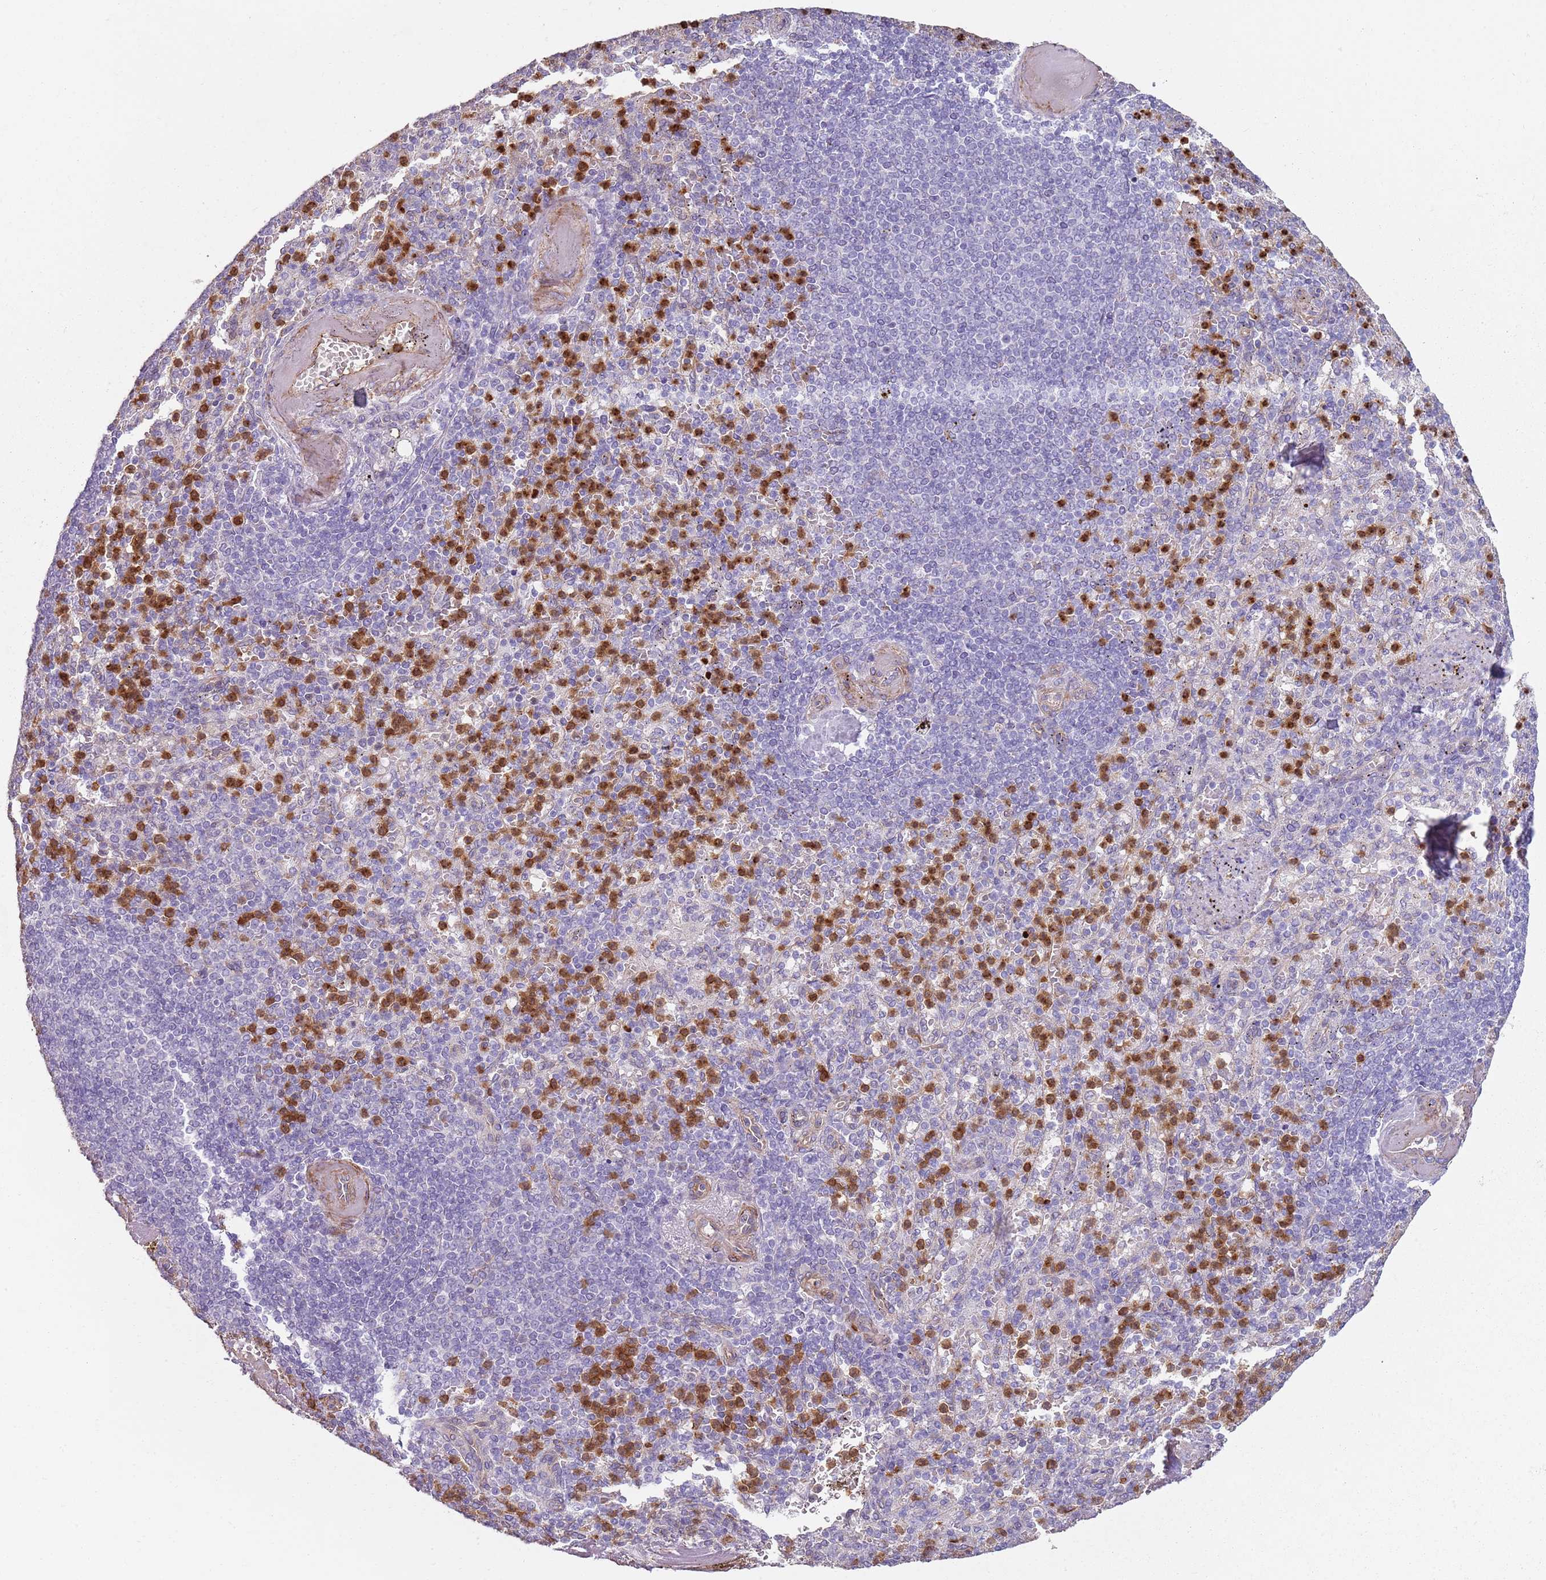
{"staining": {"intensity": "strong", "quantity": "25%-75%", "location": "cytoplasmic/membranous"}, "tissue": "spleen", "cell_type": "Cells in red pulp", "image_type": "normal", "snomed": [{"axis": "morphology", "description": "Normal tissue, NOS"}, {"axis": "topography", "description": "Spleen"}], "caption": "A high-resolution photomicrograph shows immunohistochemistry (IHC) staining of unremarkable spleen, which displays strong cytoplasmic/membranous expression in approximately 25%-75% of cells in red pulp.", "gene": "PHLPP2", "patient": {"sex": "female", "age": 74}}